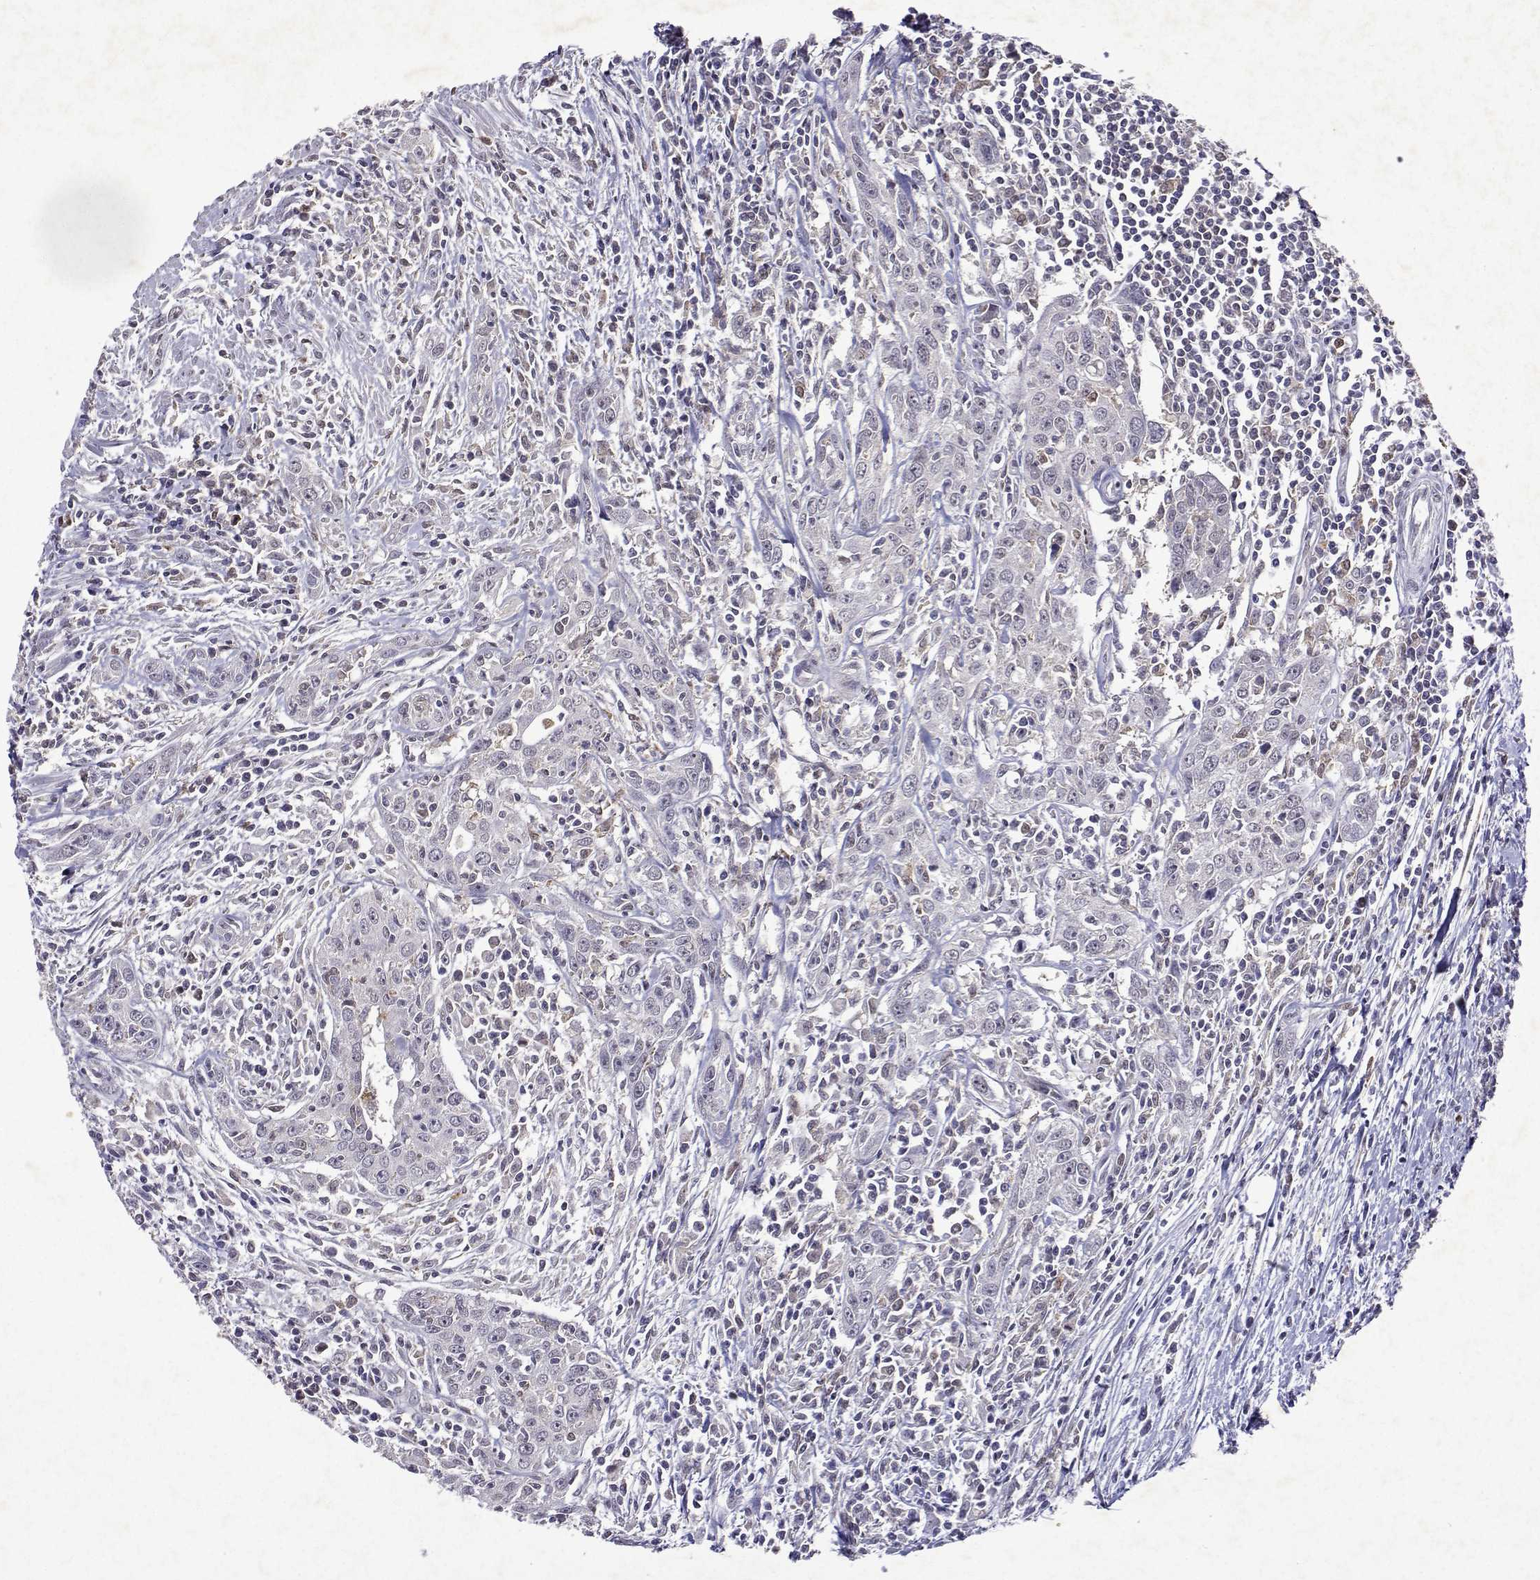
{"staining": {"intensity": "negative", "quantity": "none", "location": "none"}, "tissue": "urothelial cancer", "cell_type": "Tumor cells", "image_type": "cancer", "snomed": [{"axis": "morphology", "description": "Urothelial carcinoma, High grade"}, {"axis": "topography", "description": "Urinary bladder"}], "caption": "Immunohistochemistry of urothelial carcinoma (high-grade) displays no staining in tumor cells.", "gene": "APAF1", "patient": {"sex": "male", "age": 83}}